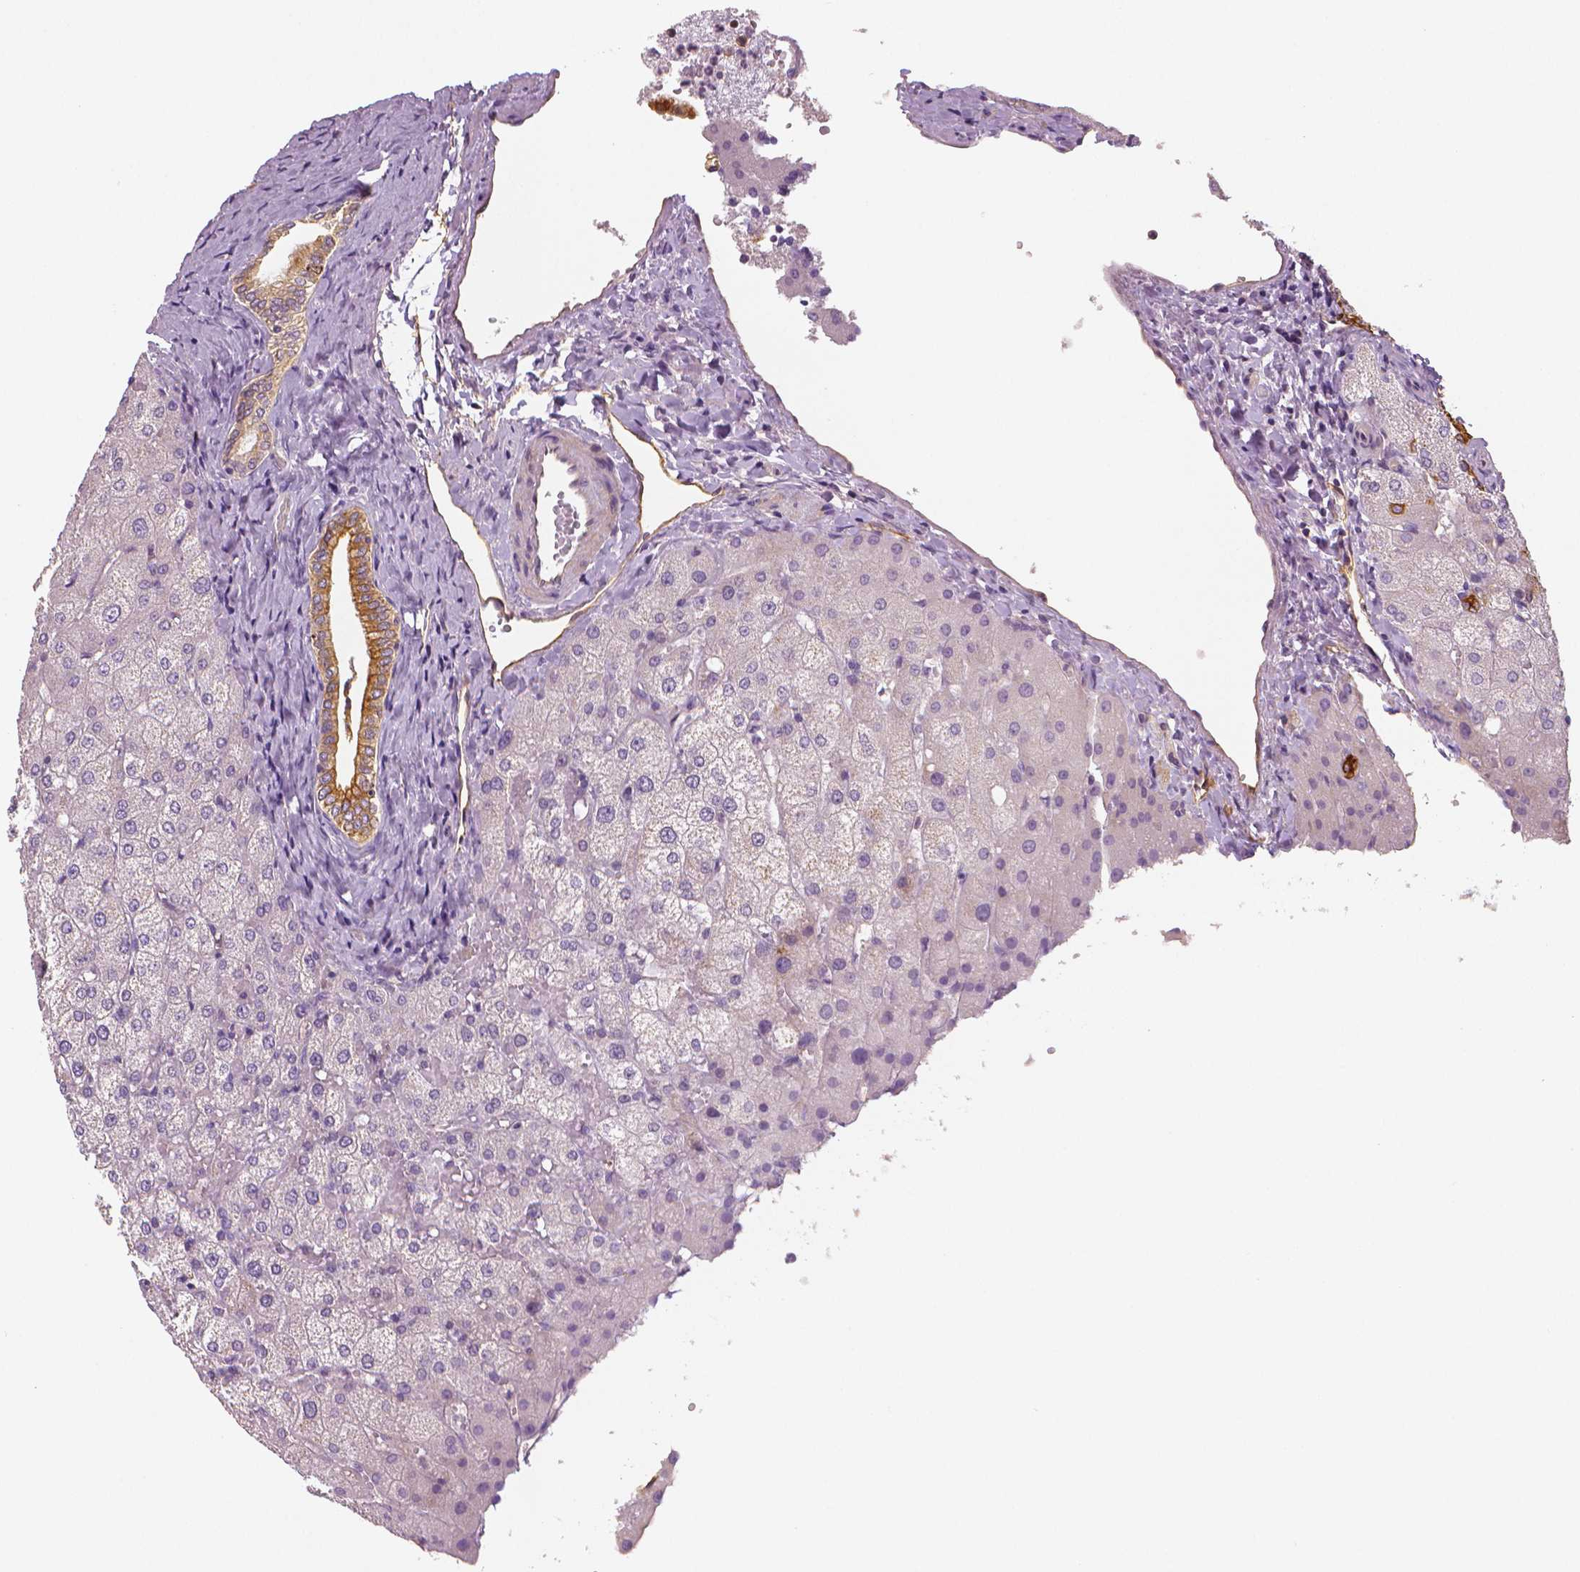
{"staining": {"intensity": "moderate", "quantity": ">75%", "location": "cytoplasmic/membranous"}, "tissue": "liver", "cell_type": "Cholangiocytes", "image_type": "normal", "snomed": [{"axis": "morphology", "description": "Normal tissue, NOS"}, {"axis": "topography", "description": "Liver"}], "caption": "Approximately >75% of cholangiocytes in benign human liver reveal moderate cytoplasmic/membranous protein expression as visualized by brown immunohistochemical staining.", "gene": "MKI67", "patient": {"sex": "female", "age": 54}}